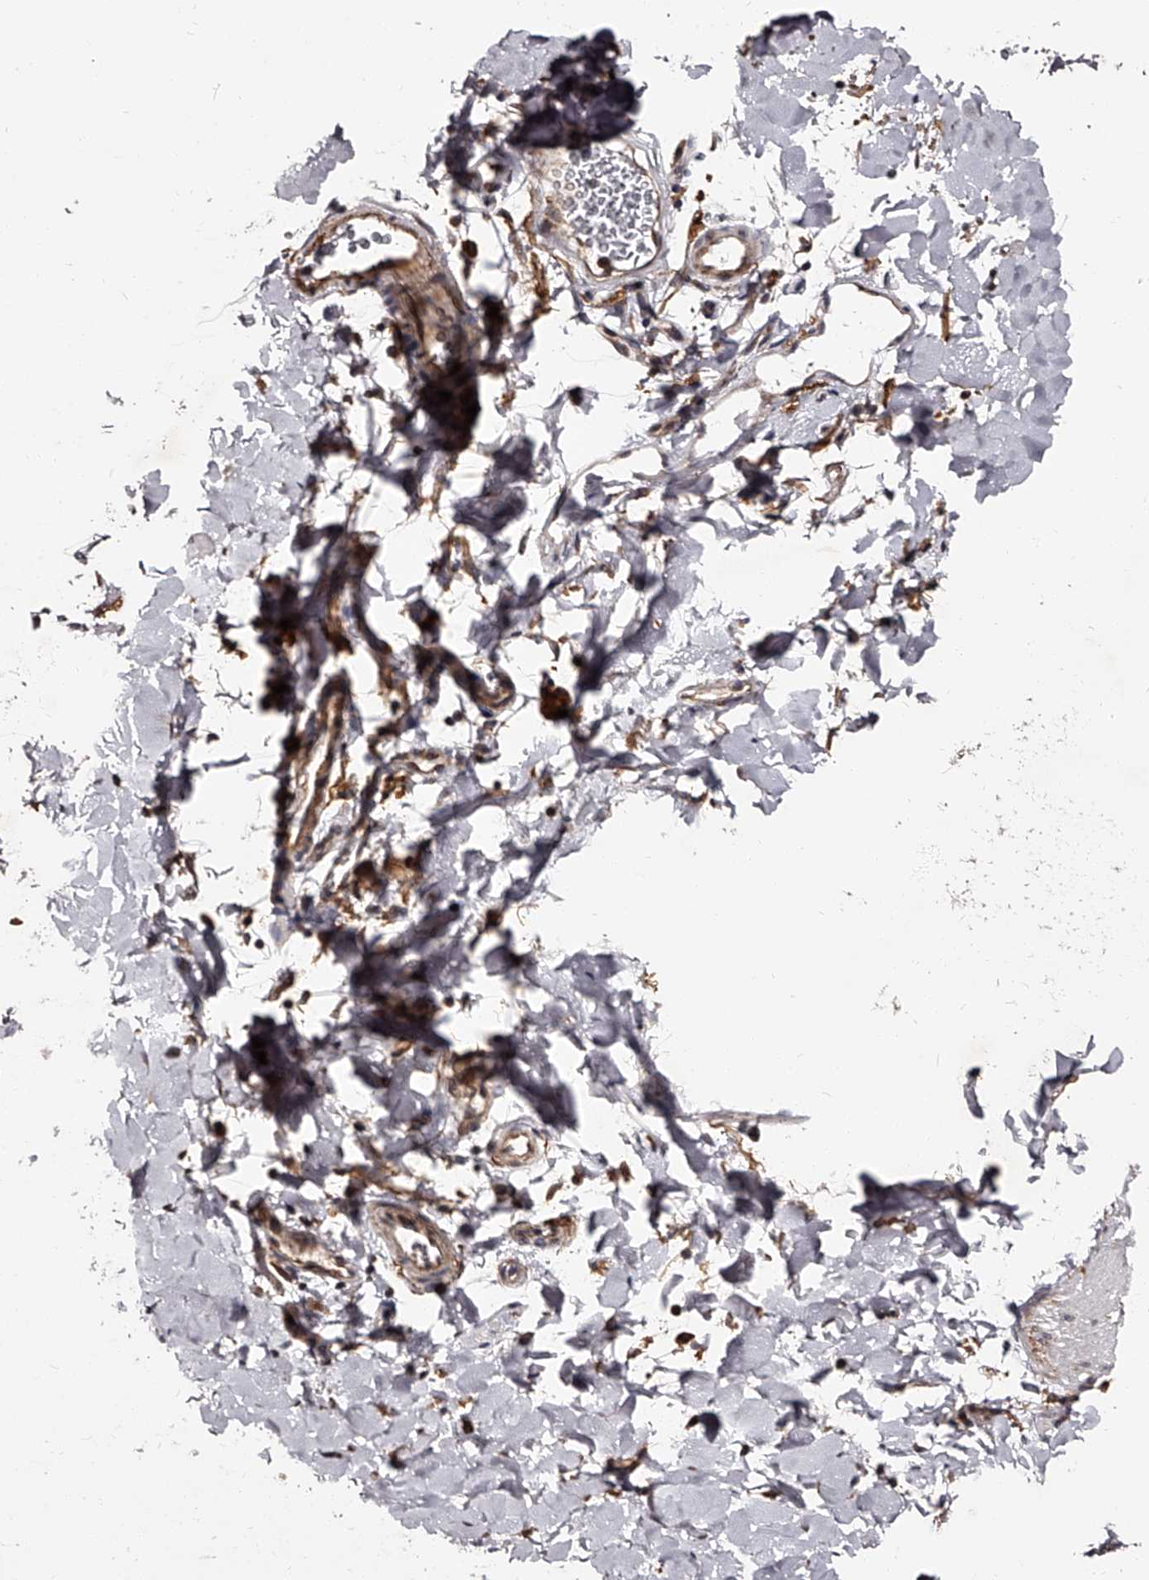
{"staining": {"intensity": "weak", "quantity": "<25%", "location": "cytoplasmic/membranous"}, "tissue": "smooth muscle", "cell_type": "Smooth muscle cells", "image_type": "normal", "snomed": [{"axis": "morphology", "description": "Normal tissue, NOS"}, {"axis": "topography", "description": "Smooth muscle"}, {"axis": "topography", "description": "Small intestine"}], "caption": "A photomicrograph of human smooth muscle is negative for staining in smooth muscle cells. (DAB immunohistochemistry with hematoxylin counter stain).", "gene": "RSC1A1", "patient": {"sex": "female", "age": 84}}